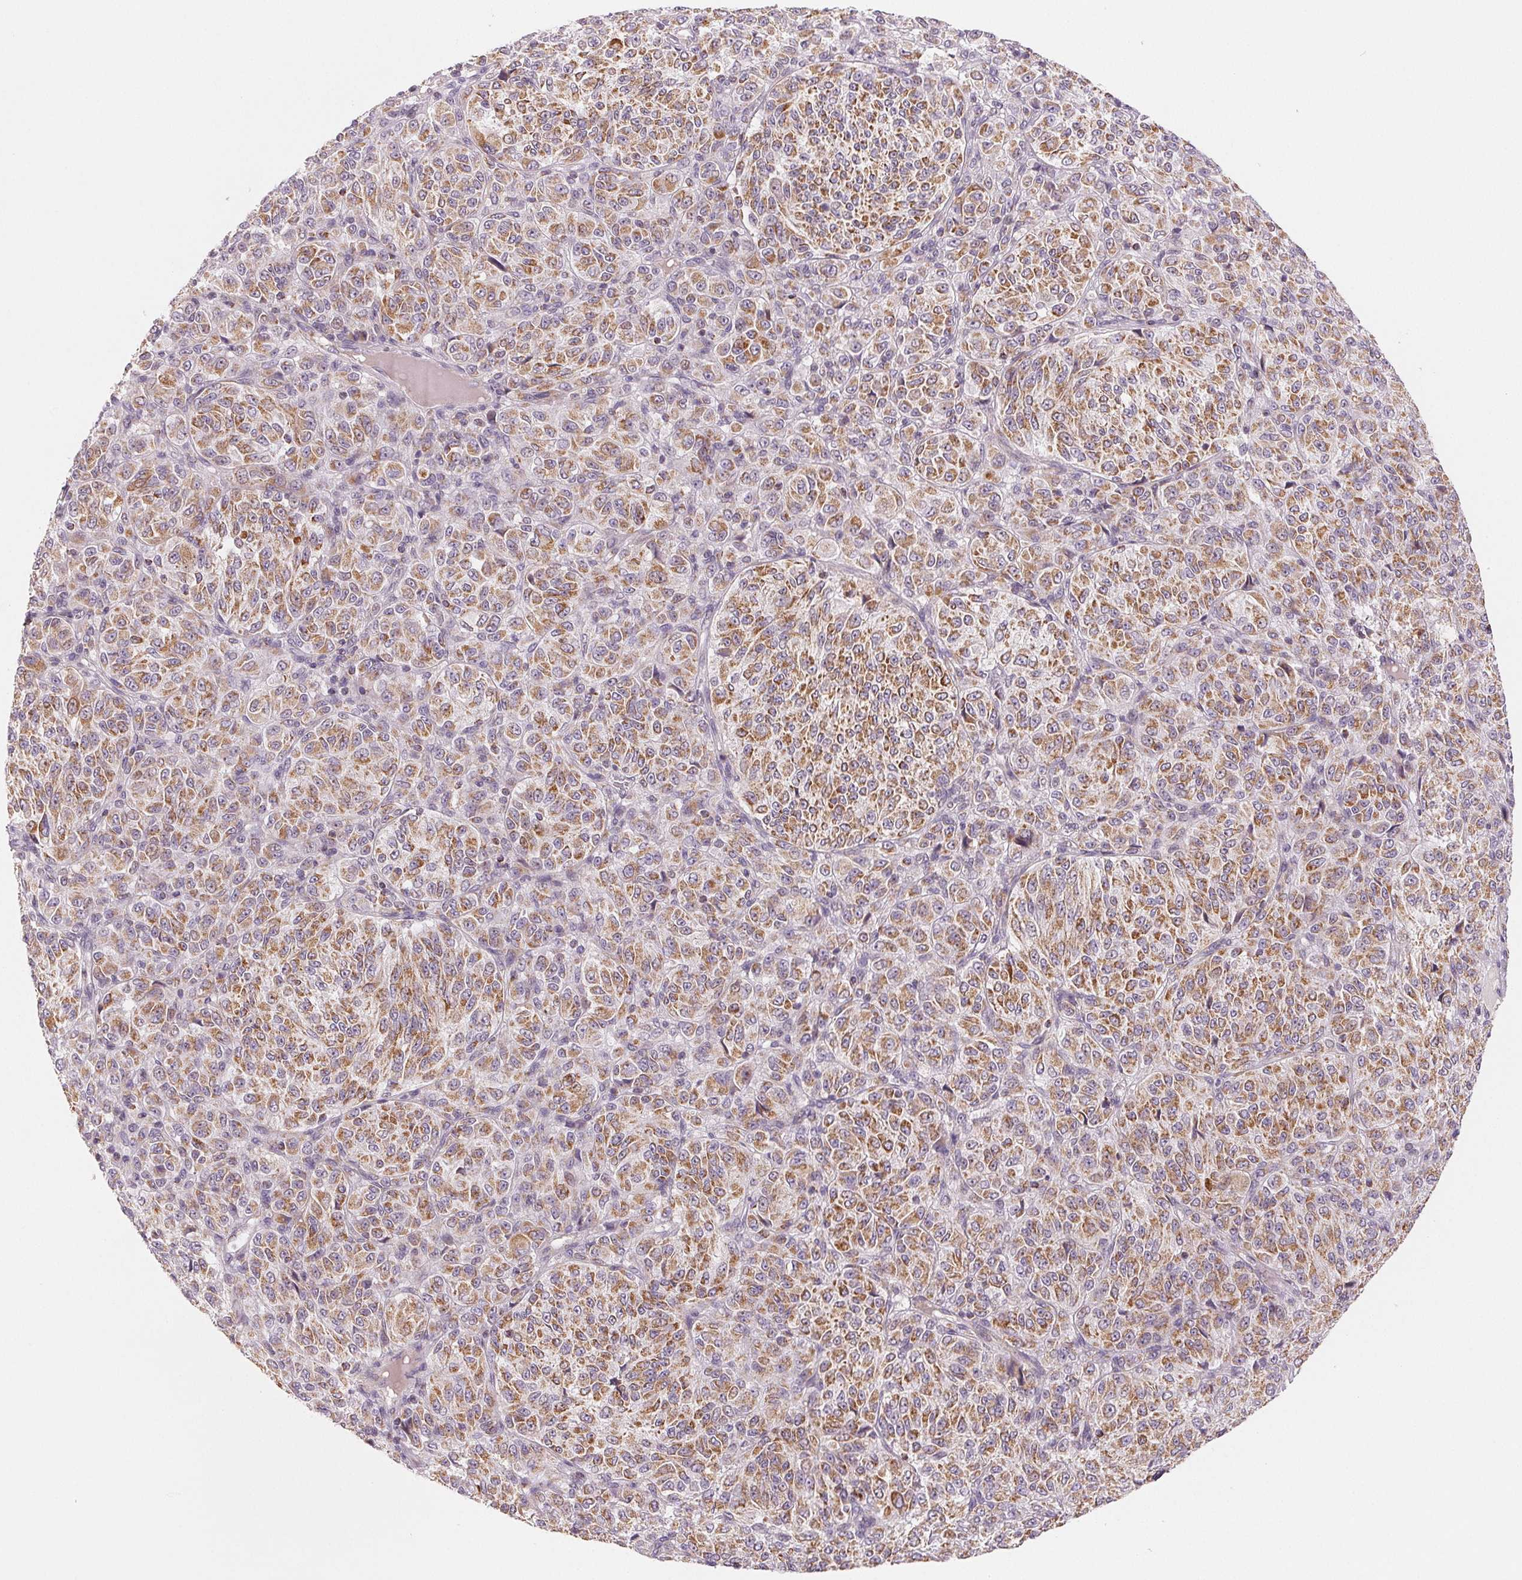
{"staining": {"intensity": "moderate", "quantity": ">75%", "location": "cytoplasmic/membranous"}, "tissue": "melanoma", "cell_type": "Tumor cells", "image_type": "cancer", "snomed": [{"axis": "morphology", "description": "Malignant melanoma, Metastatic site"}, {"axis": "topography", "description": "Brain"}], "caption": "The micrograph displays a brown stain indicating the presence of a protein in the cytoplasmic/membranous of tumor cells in melanoma.", "gene": "HINT2", "patient": {"sex": "female", "age": 56}}